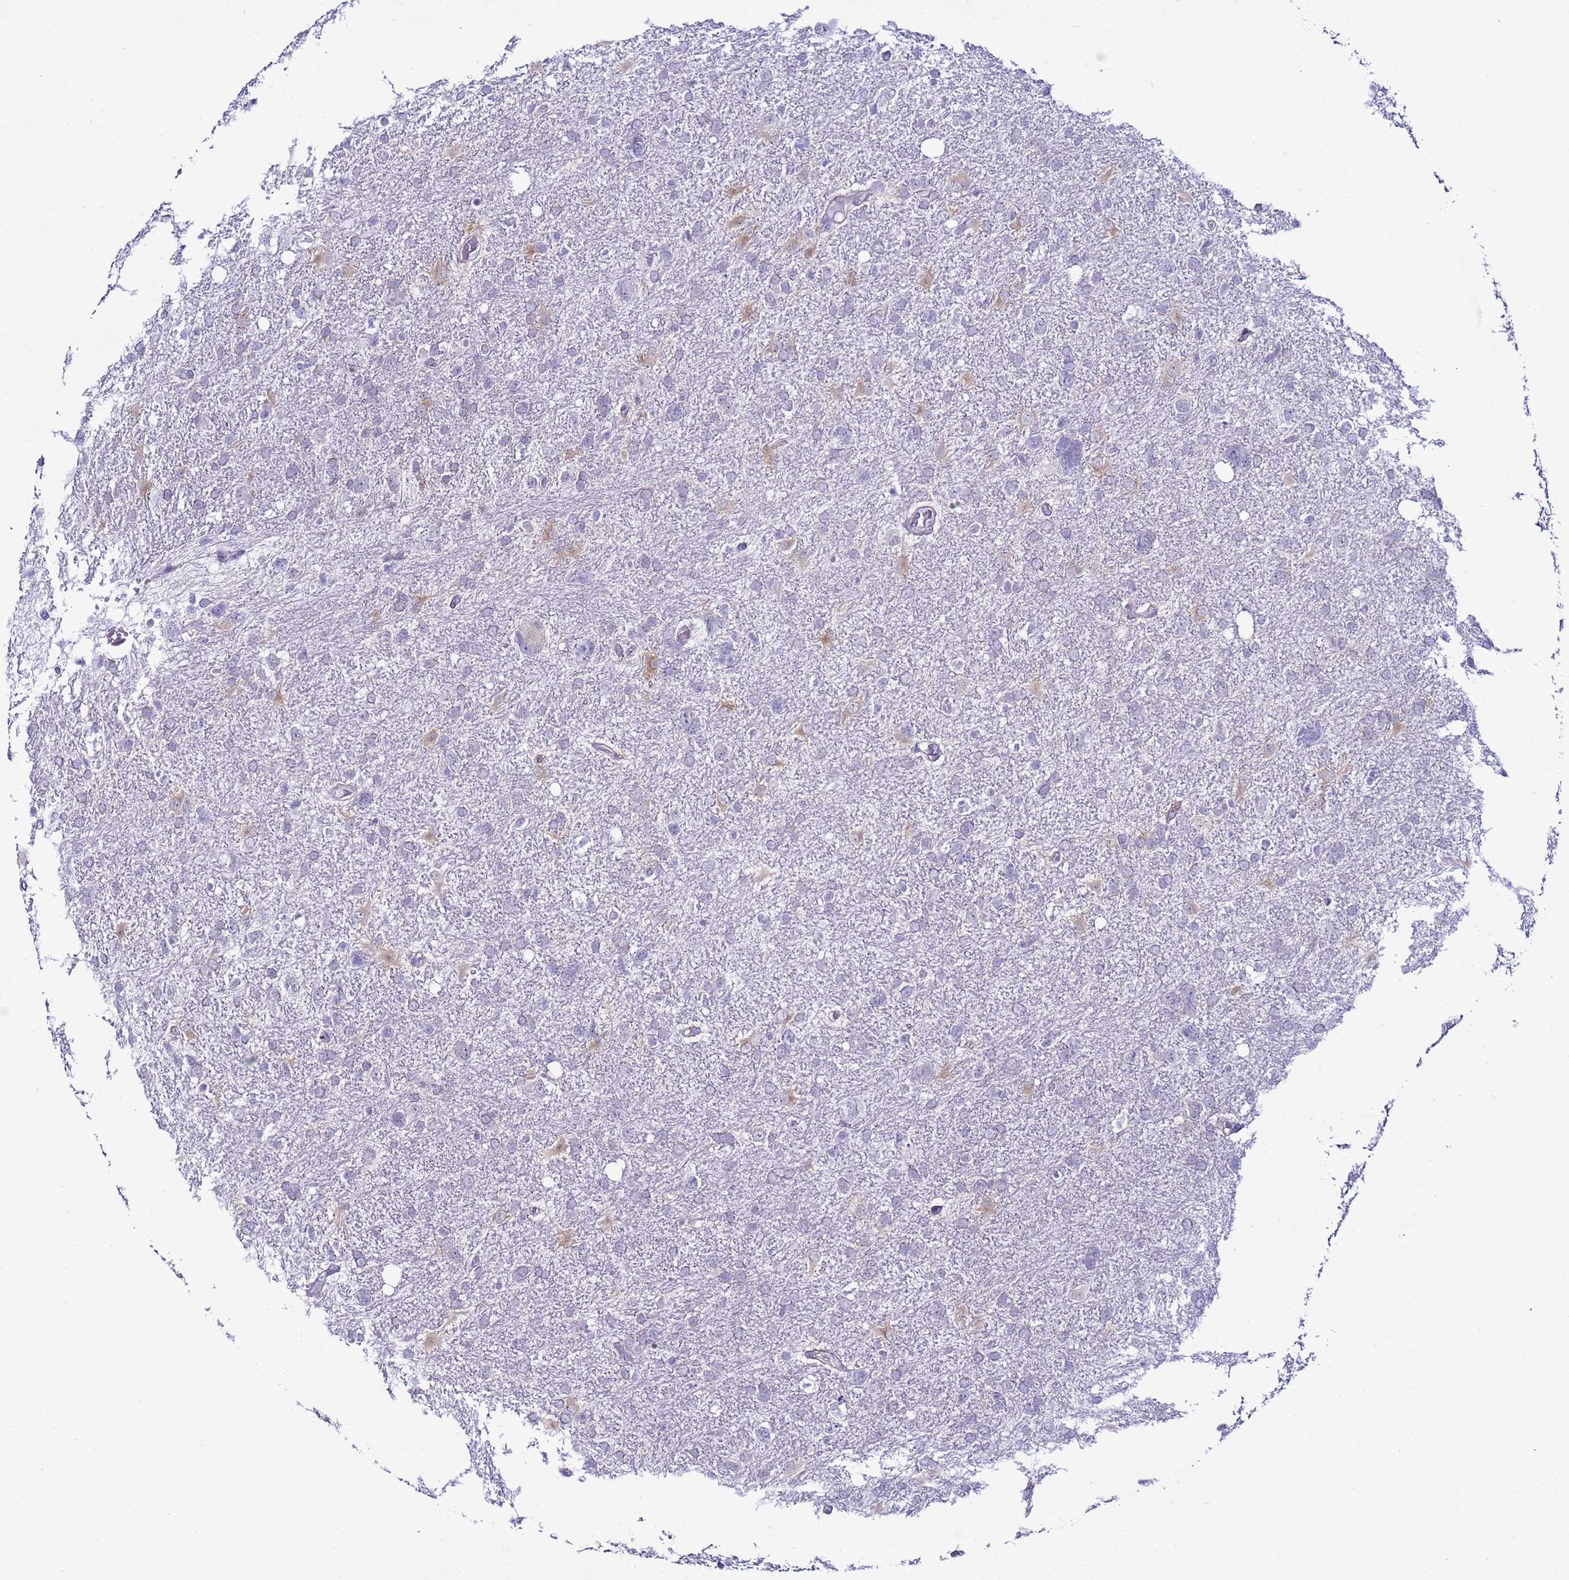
{"staining": {"intensity": "negative", "quantity": "none", "location": "none"}, "tissue": "glioma", "cell_type": "Tumor cells", "image_type": "cancer", "snomed": [{"axis": "morphology", "description": "Glioma, malignant, High grade"}, {"axis": "topography", "description": "Brain"}], "caption": "An image of glioma stained for a protein reveals no brown staining in tumor cells. (DAB (3,3'-diaminobenzidine) immunohistochemistry (IHC) with hematoxylin counter stain).", "gene": "LRRC10B", "patient": {"sex": "male", "age": 61}}